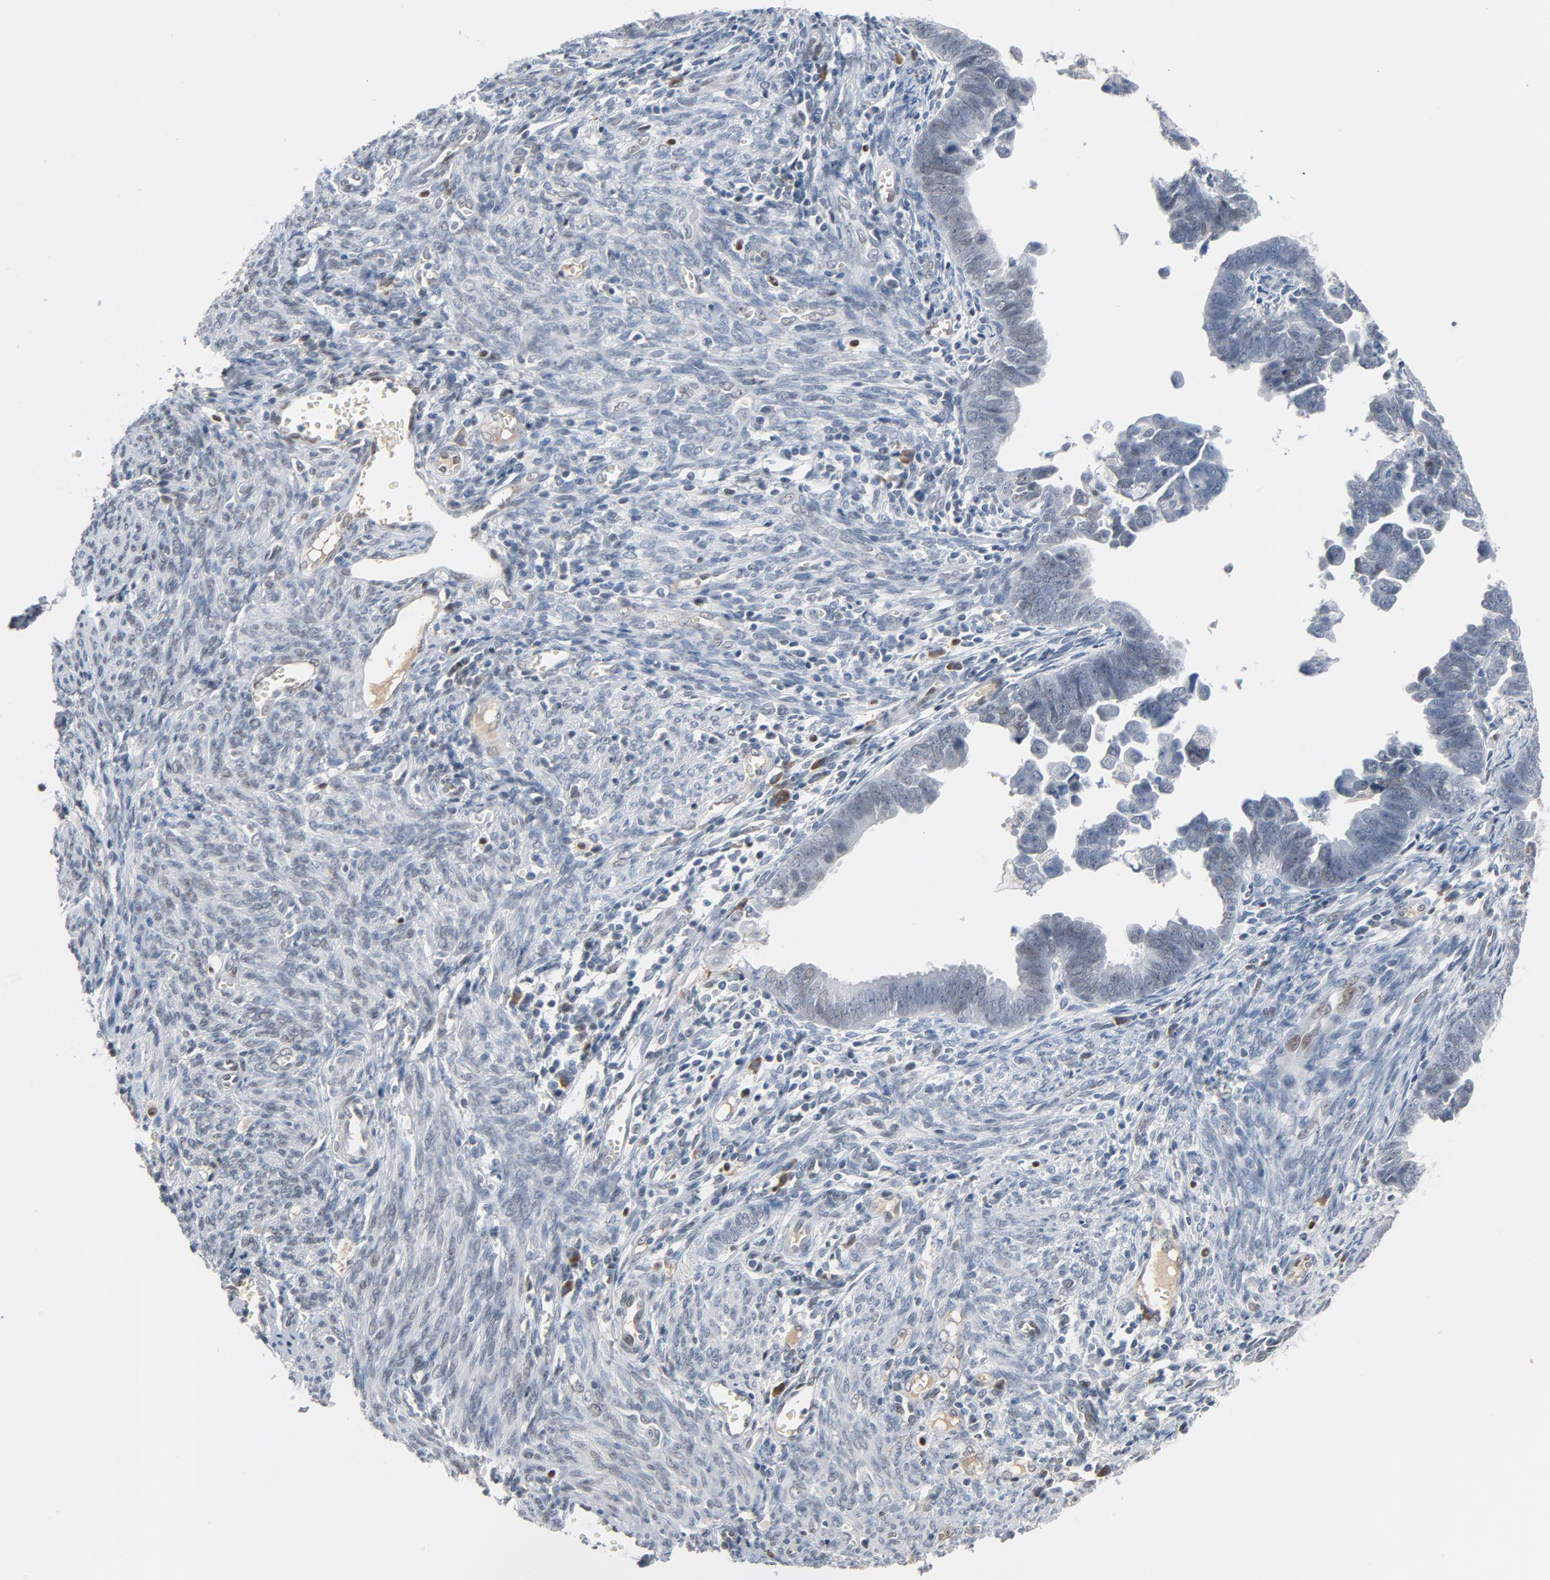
{"staining": {"intensity": "negative", "quantity": "none", "location": "none"}, "tissue": "endometrial cancer", "cell_type": "Tumor cells", "image_type": "cancer", "snomed": [{"axis": "morphology", "description": "Adenocarcinoma, NOS"}, {"axis": "topography", "description": "Endometrium"}], "caption": "A high-resolution micrograph shows immunohistochemistry (IHC) staining of endometrial cancer, which shows no significant expression in tumor cells. The staining was performed using DAB (3,3'-diaminobenzidine) to visualize the protein expression in brown, while the nuclei were stained in blue with hematoxylin (Magnification: 20x).", "gene": "FOXP1", "patient": {"sex": "female", "age": 75}}